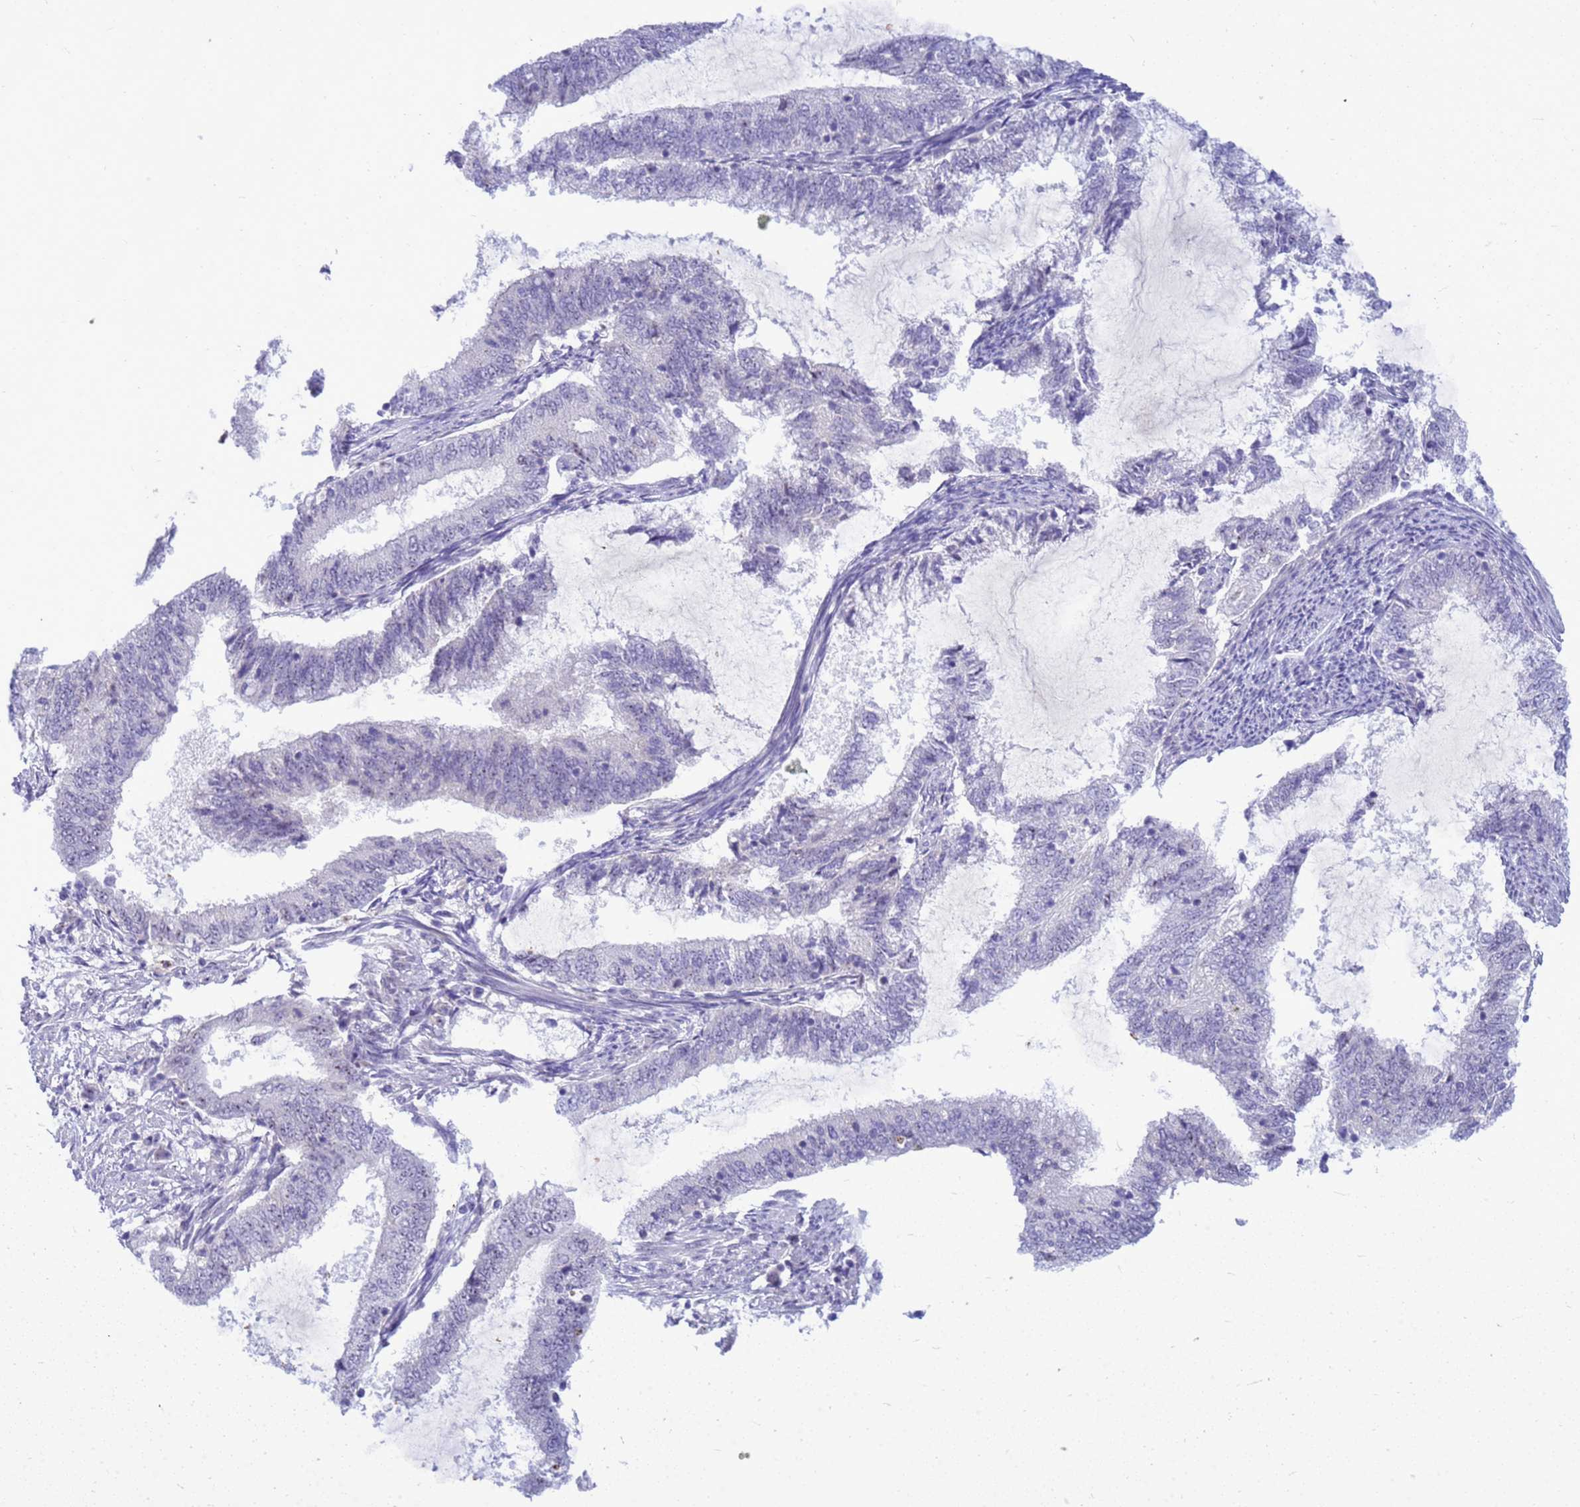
{"staining": {"intensity": "negative", "quantity": "none", "location": "none"}, "tissue": "endometrial cancer", "cell_type": "Tumor cells", "image_type": "cancer", "snomed": [{"axis": "morphology", "description": "Adenocarcinoma, NOS"}, {"axis": "topography", "description": "Endometrium"}], "caption": "The micrograph displays no staining of tumor cells in endometrial cancer.", "gene": "DMRTC2", "patient": {"sex": "female", "age": 51}}